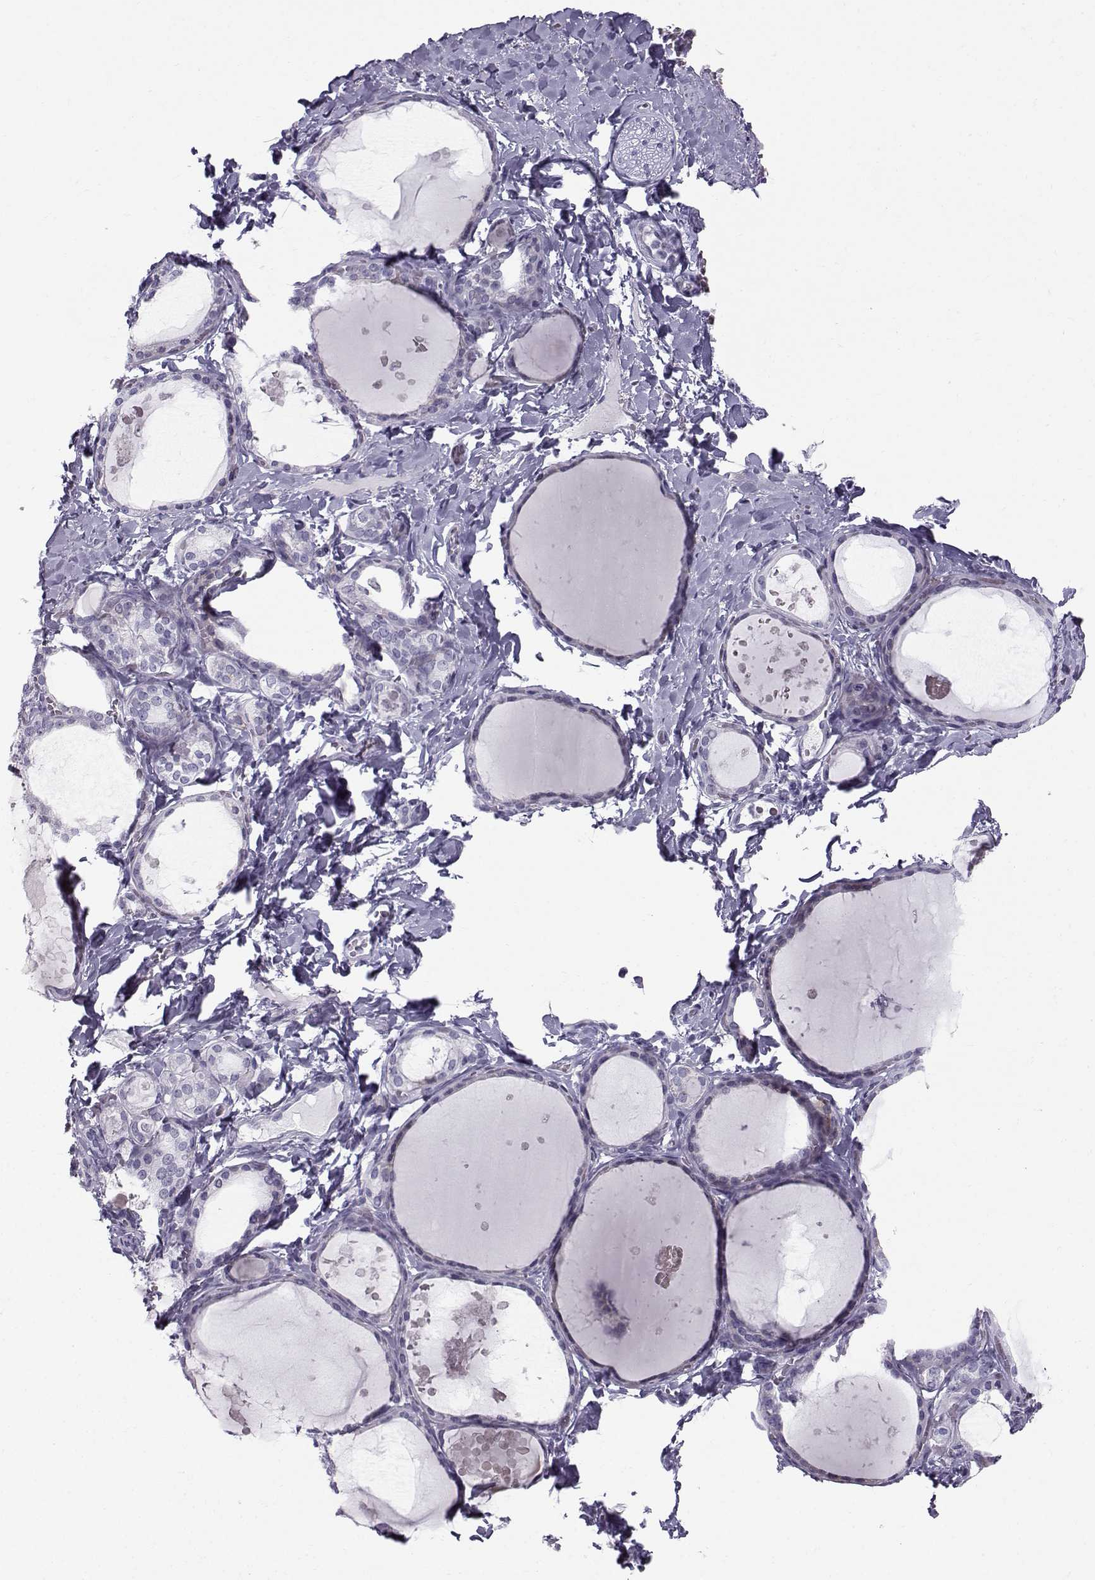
{"staining": {"intensity": "negative", "quantity": "none", "location": "none"}, "tissue": "thyroid gland", "cell_type": "Glandular cells", "image_type": "normal", "snomed": [{"axis": "morphology", "description": "Normal tissue, NOS"}, {"axis": "topography", "description": "Thyroid gland"}], "caption": "The histopathology image exhibits no significant positivity in glandular cells of thyroid gland.", "gene": "DMRT3", "patient": {"sex": "female", "age": 56}}